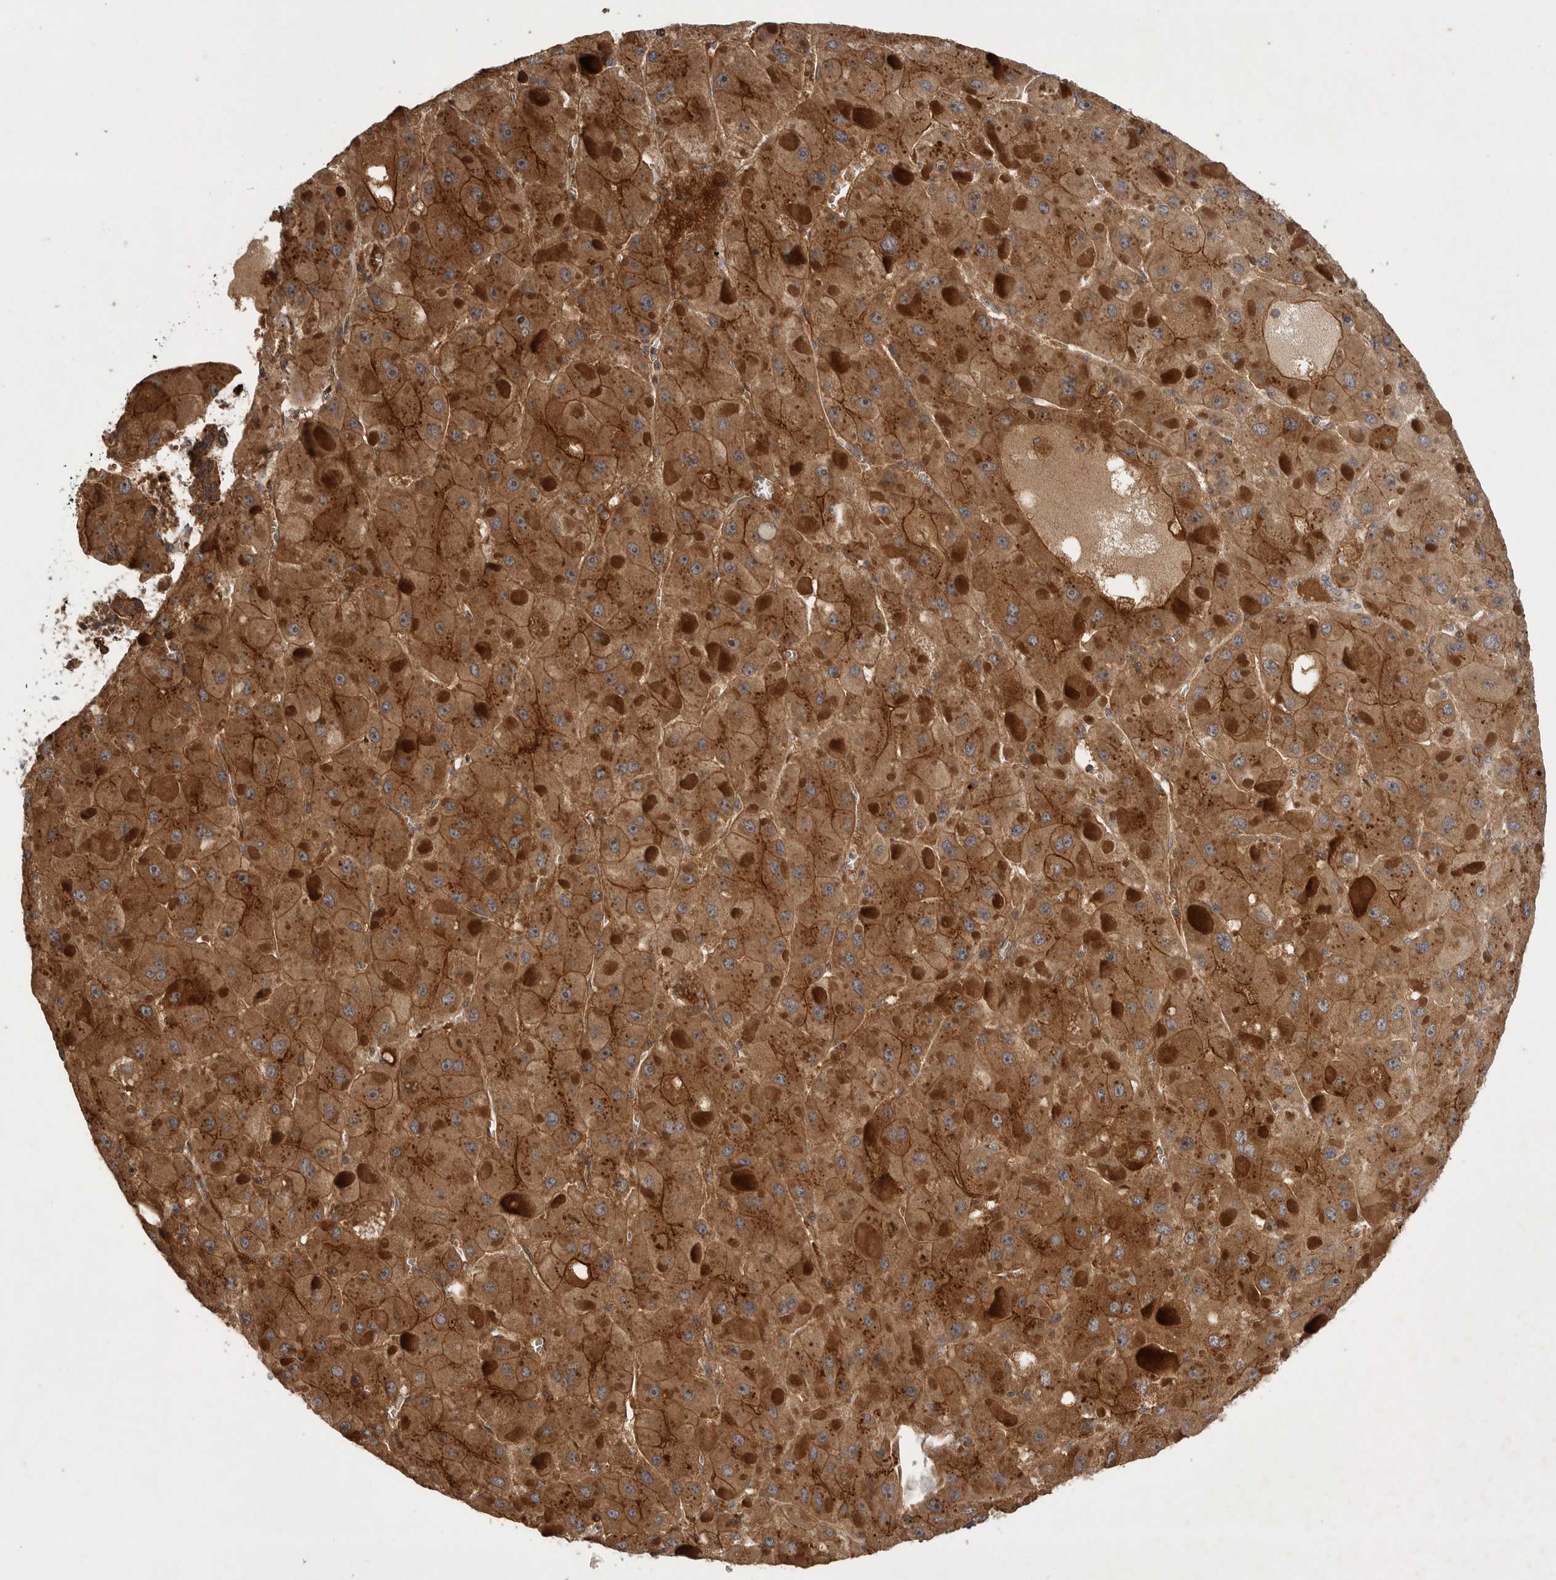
{"staining": {"intensity": "strong", "quantity": ">75%", "location": "cytoplasmic/membranous"}, "tissue": "liver cancer", "cell_type": "Tumor cells", "image_type": "cancer", "snomed": [{"axis": "morphology", "description": "Carcinoma, Hepatocellular, NOS"}, {"axis": "topography", "description": "Liver"}], "caption": "An image showing strong cytoplasmic/membranous positivity in about >75% of tumor cells in liver cancer, as visualized by brown immunohistochemical staining.", "gene": "ZNF232", "patient": {"sex": "female", "age": 73}}